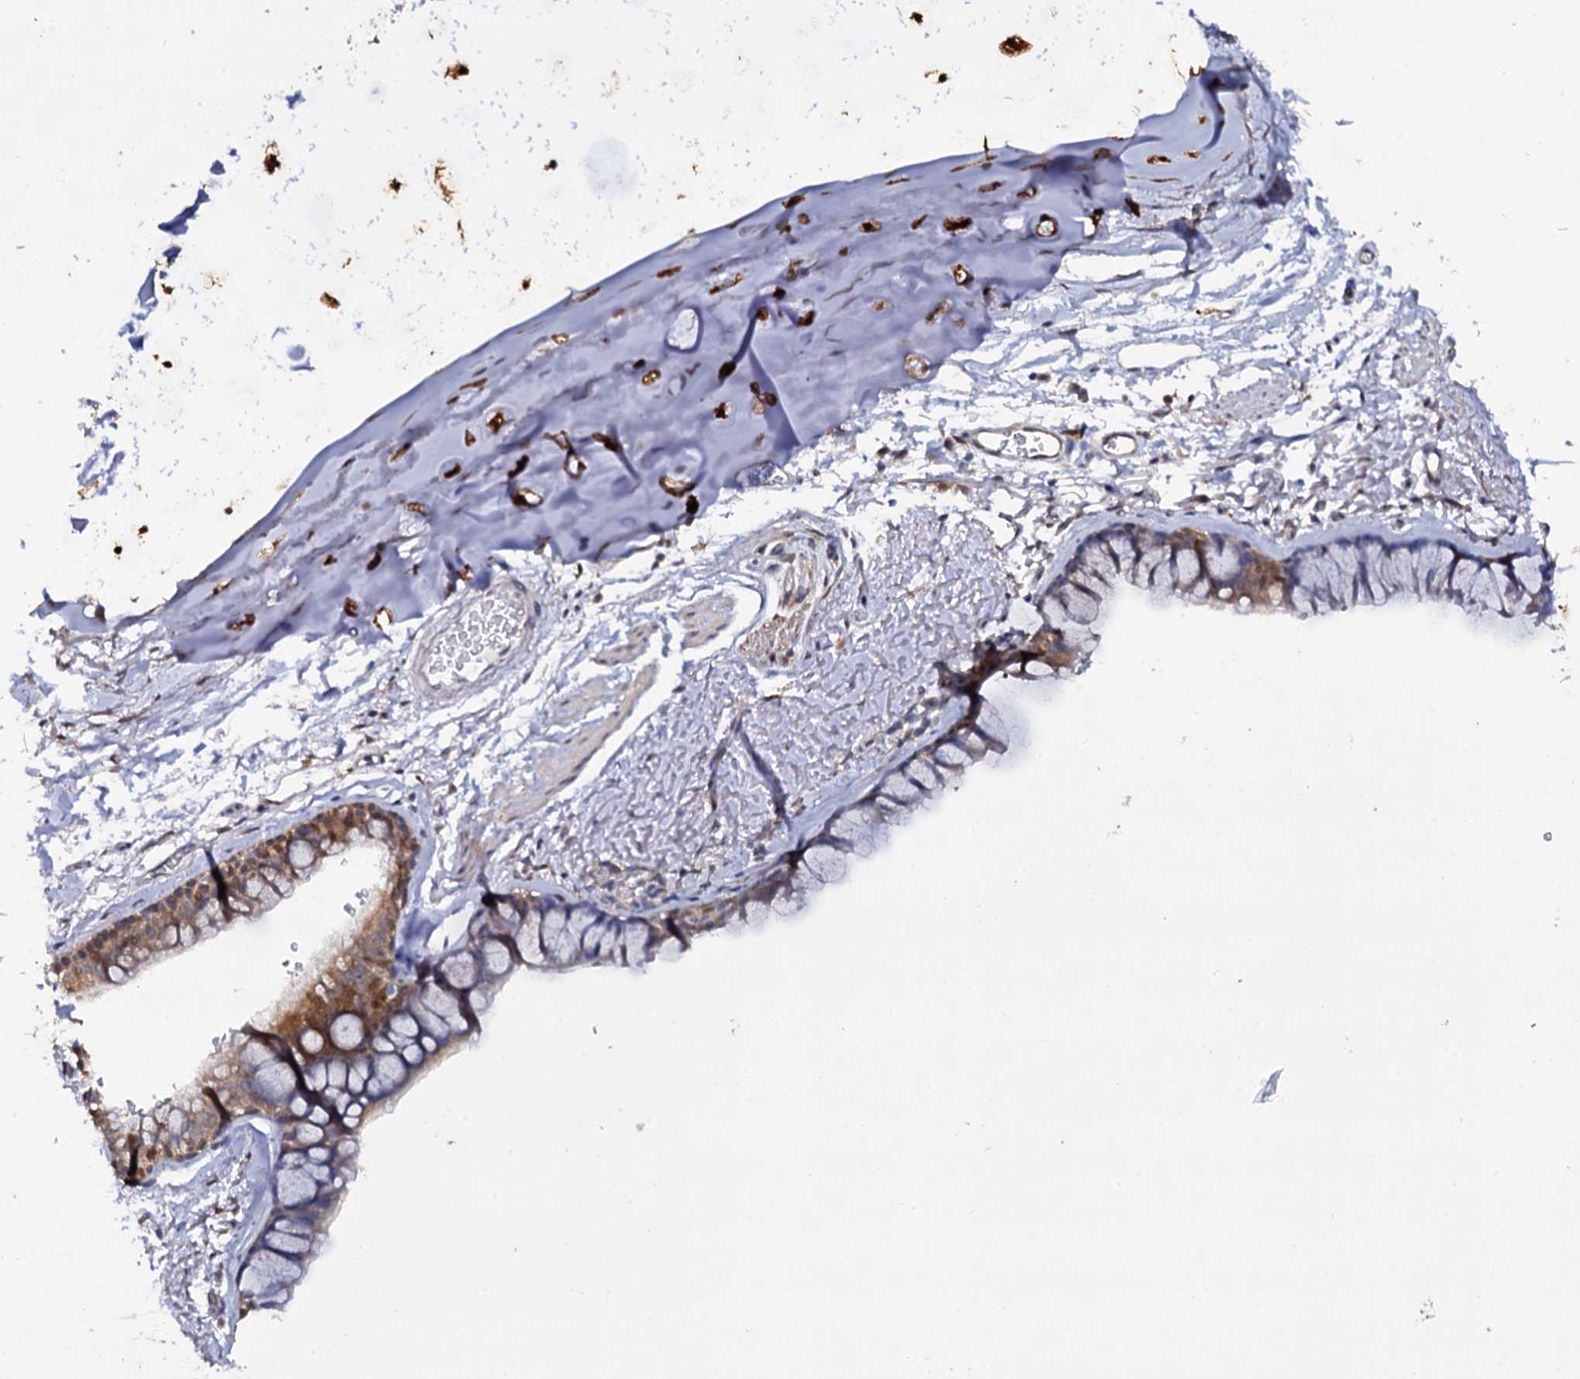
{"staining": {"intensity": "moderate", "quantity": ">75%", "location": "cytoplasmic/membranous"}, "tissue": "bronchus", "cell_type": "Respiratory epithelial cells", "image_type": "normal", "snomed": [{"axis": "morphology", "description": "Normal tissue, NOS"}, {"axis": "topography", "description": "Bronchus"}], "caption": "Benign bronchus exhibits moderate cytoplasmic/membranous expression in approximately >75% of respiratory epithelial cells, visualized by immunohistochemistry.", "gene": "CRYL1", "patient": {"sex": "male", "age": 65}}